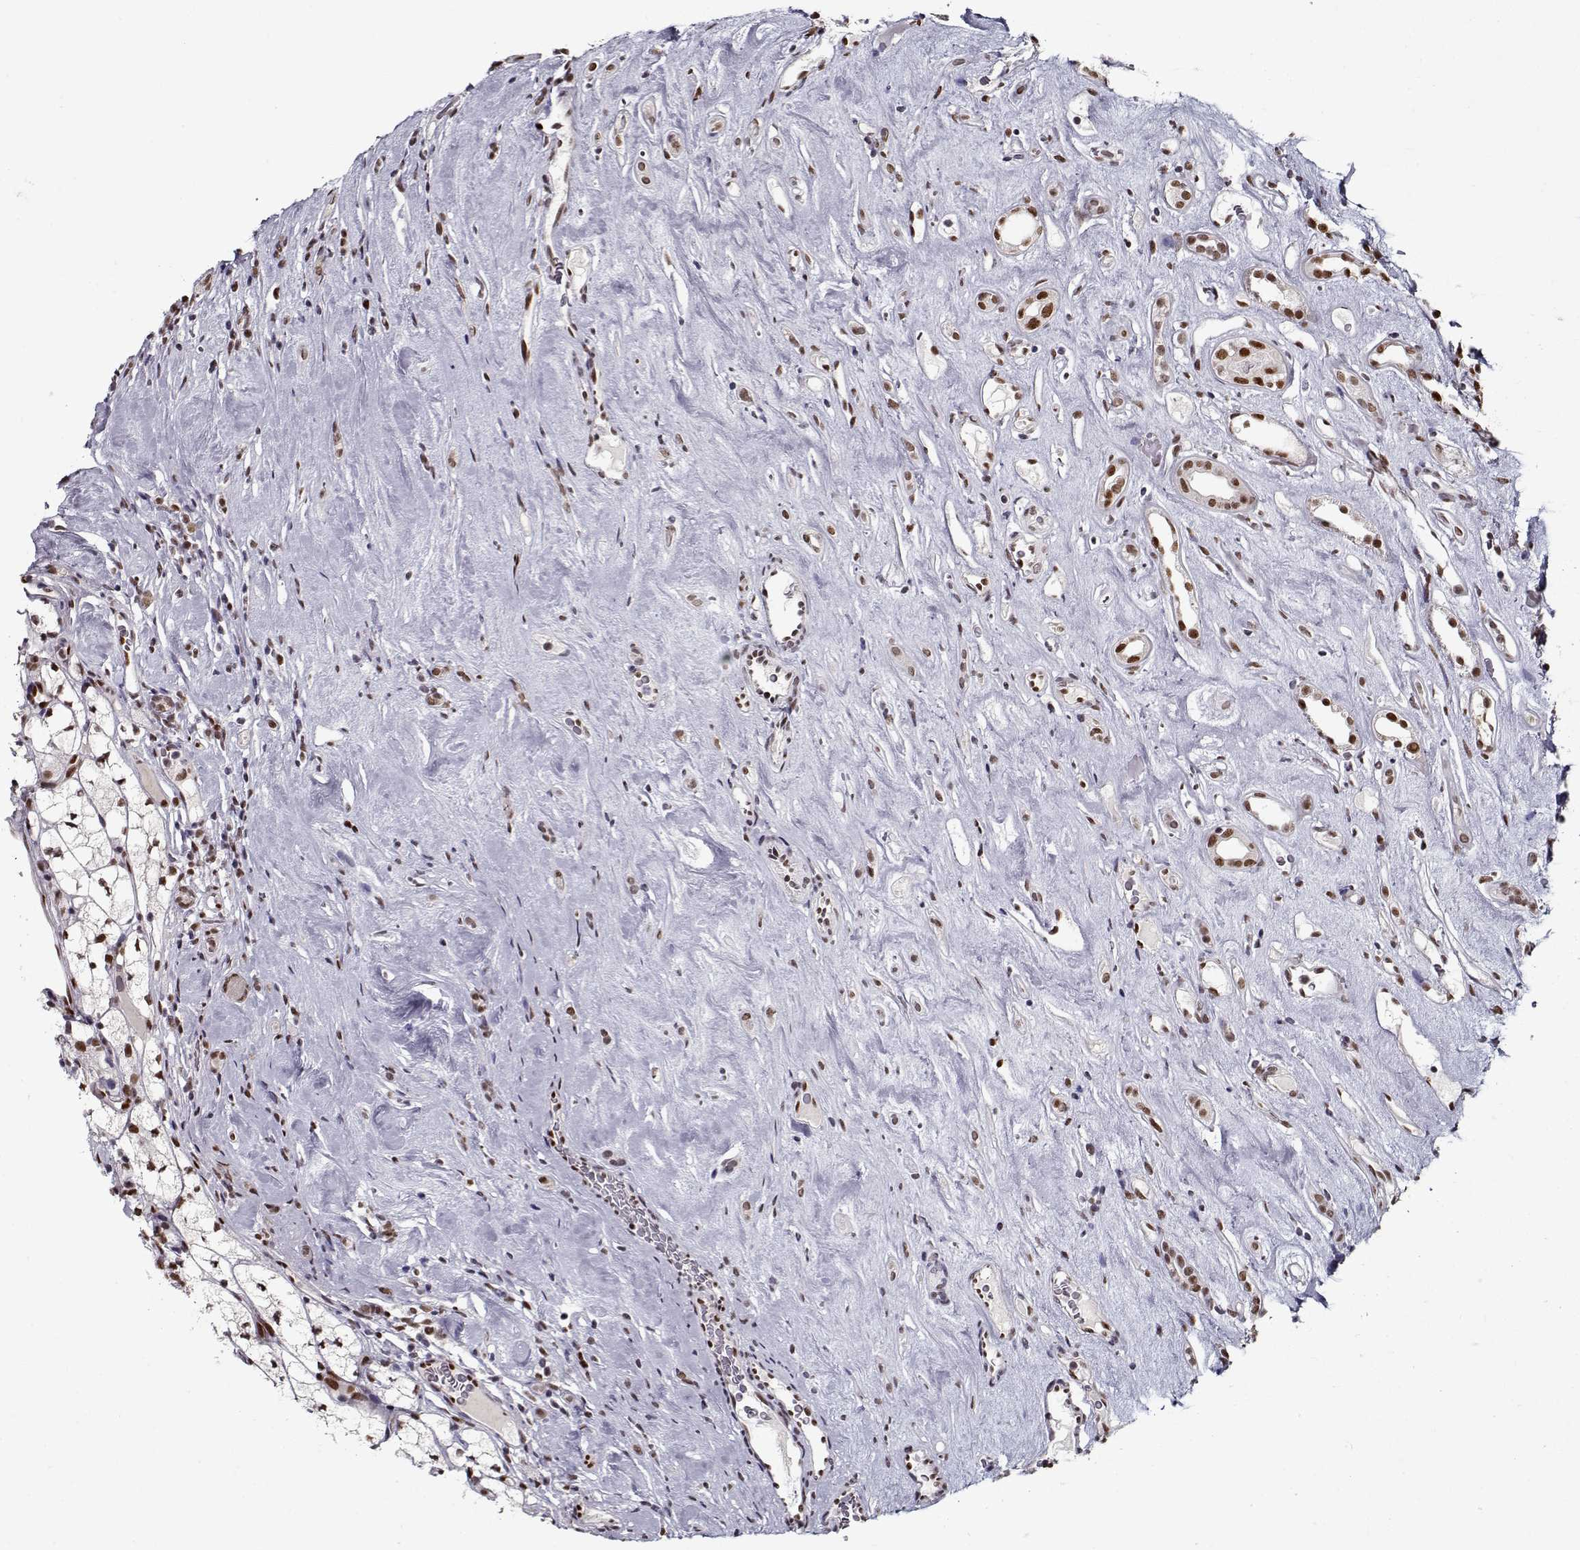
{"staining": {"intensity": "weak", "quantity": ">75%", "location": "nuclear"}, "tissue": "renal cancer", "cell_type": "Tumor cells", "image_type": "cancer", "snomed": [{"axis": "morphology", "description": "Adenocarcinoma, NOS"}, {"axis": "topography", "description": "Kidney"}], "caption": "There is low levels of weak nuclear positivity in tumor cells of renal cancer (adenocarcinoma), as demonstrated by immunohistochemical staining (brown color).", "gene": "PRMT8", "patient": {"sex": "female", "age": 89}}